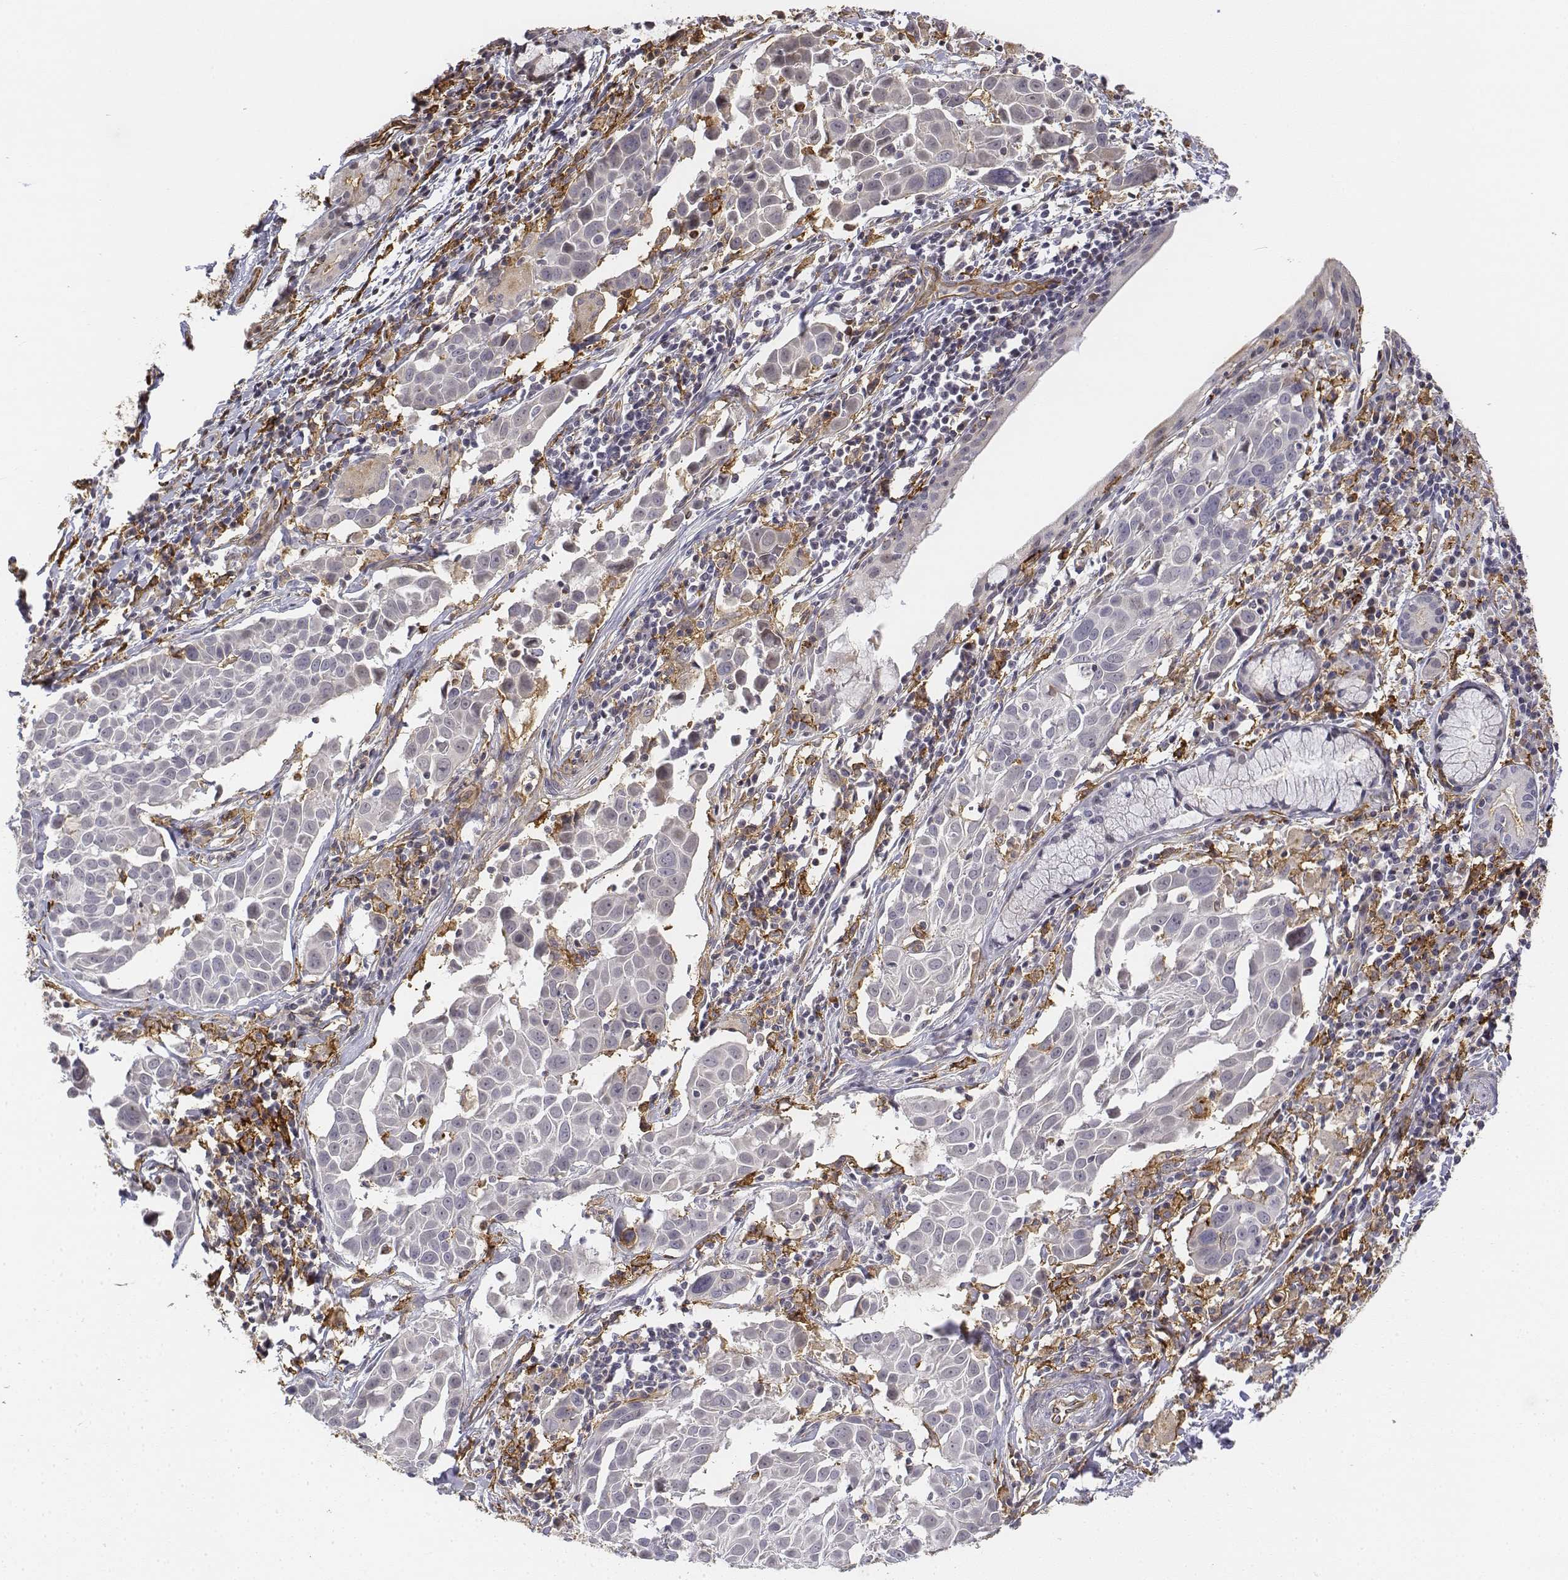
{"staining": {"intensity": "negative", "quantity": "none", "location": "none"}, "tissue": "lung cancer", "cell_type": "Tumor cells", "image_type": "cancer", "snomed": [{"axis": "morphology", "description": "Squamous cell carcinoma, NOS"}, {"axis": "topography", "description": "Lung"}], "caption": "Photomicrograph shows no significant protein positivity in tumor cells of lung cancer (squamous cell carcinoma).", "gene": "CD14", "patient": {"sex": "male", "age": 57}}